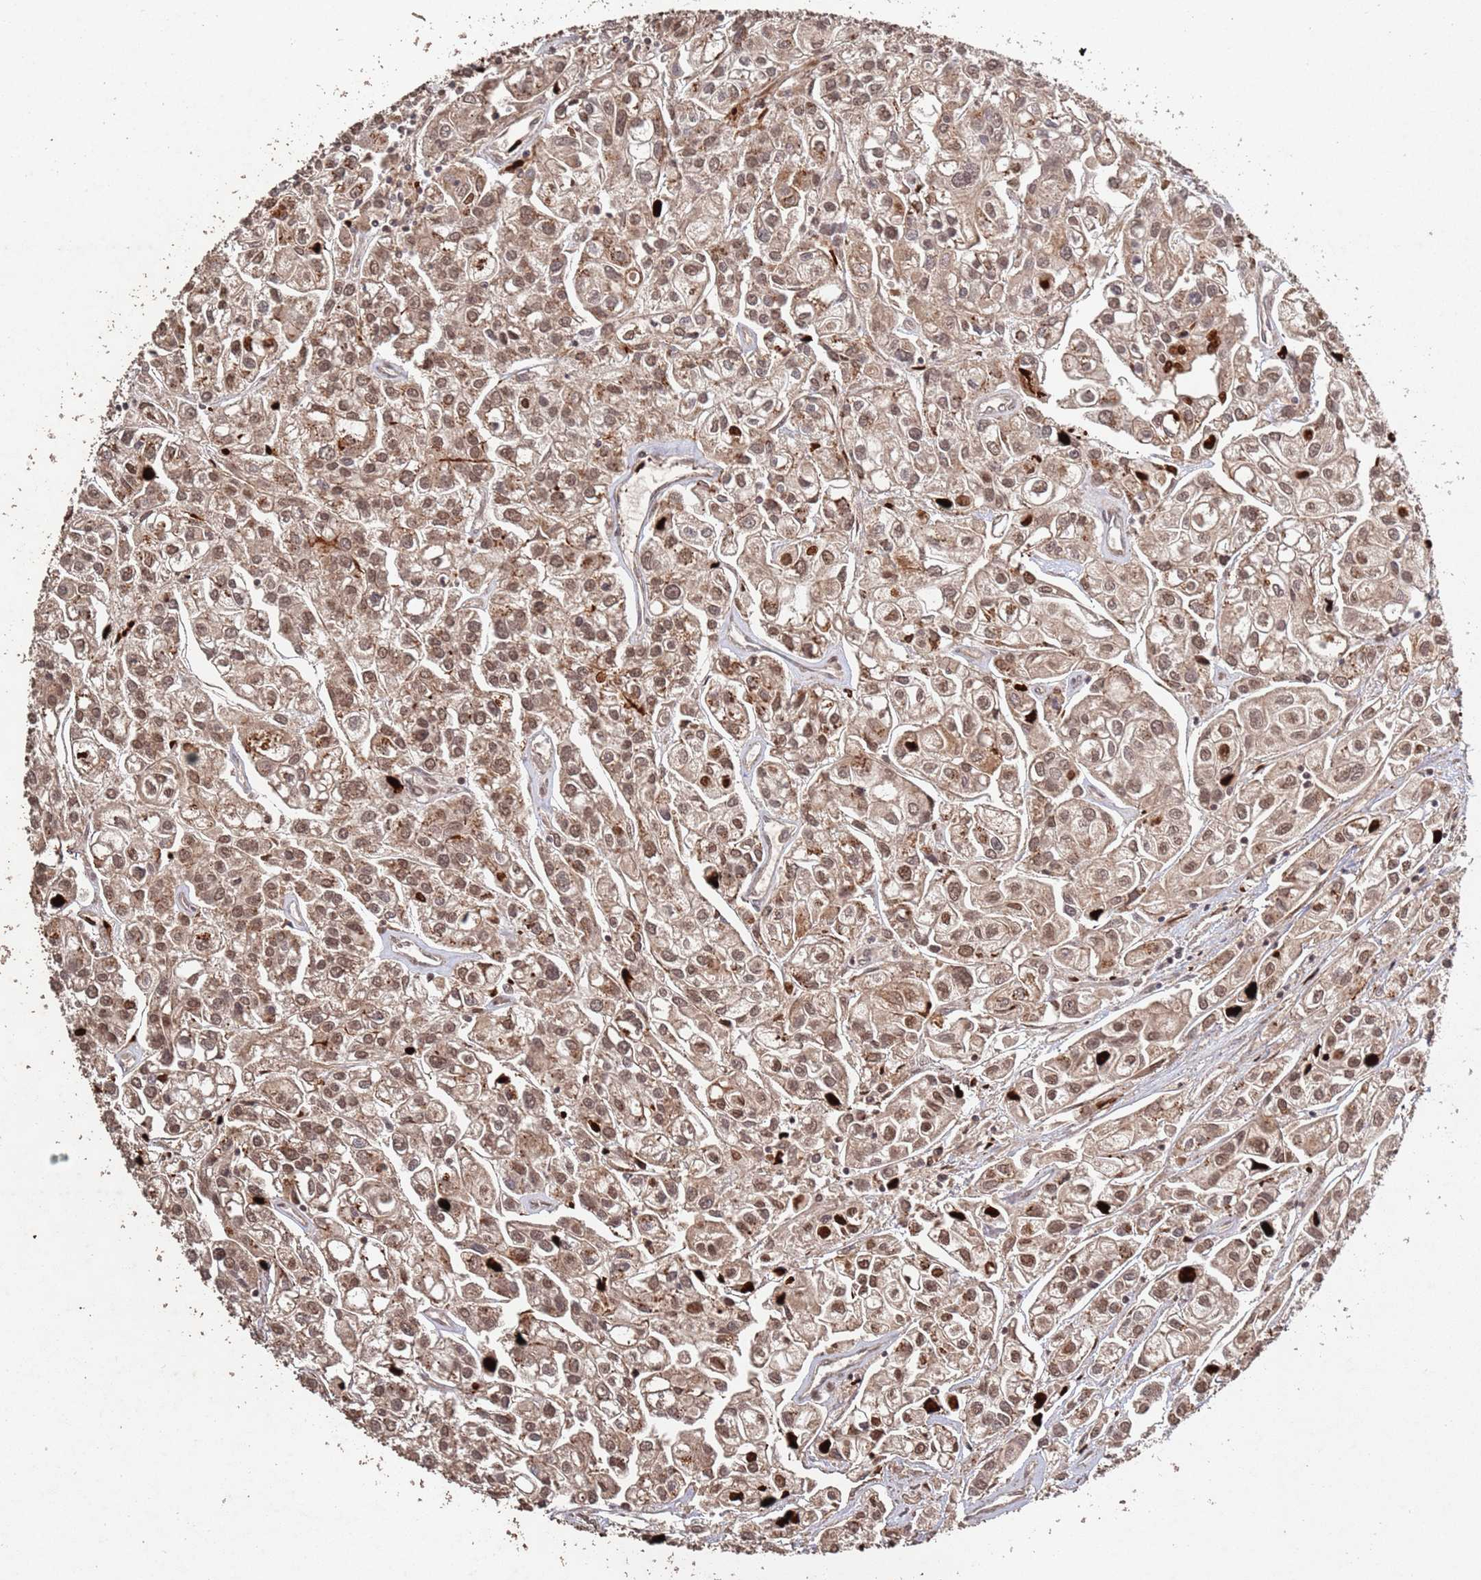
{"staining": {"intensity": "moderate", "quantity": ">75%", "location": "cytoplasmic/membranous,nuclear"}, "tissue": "urothelial cancer", "cell_type": "Tumor cells", "image_type": "cancer", "snomed": [{"axis": "morphology", "description": "Urothelial carcinoma, High grade"}, {"axis": "topography", "description": "Urinary bladder"}], "caption": "Urothelial cancer stained with DAB (3,3'-diaminobenzidine) immunohistochemistry (IHC) reveals medium levels of moderate cytoplasmic/membranous and nuclear positivity in about >75% of tumor cells.", "gene": "FRAT1", "patient": {"sex": "male", "age": 67}}